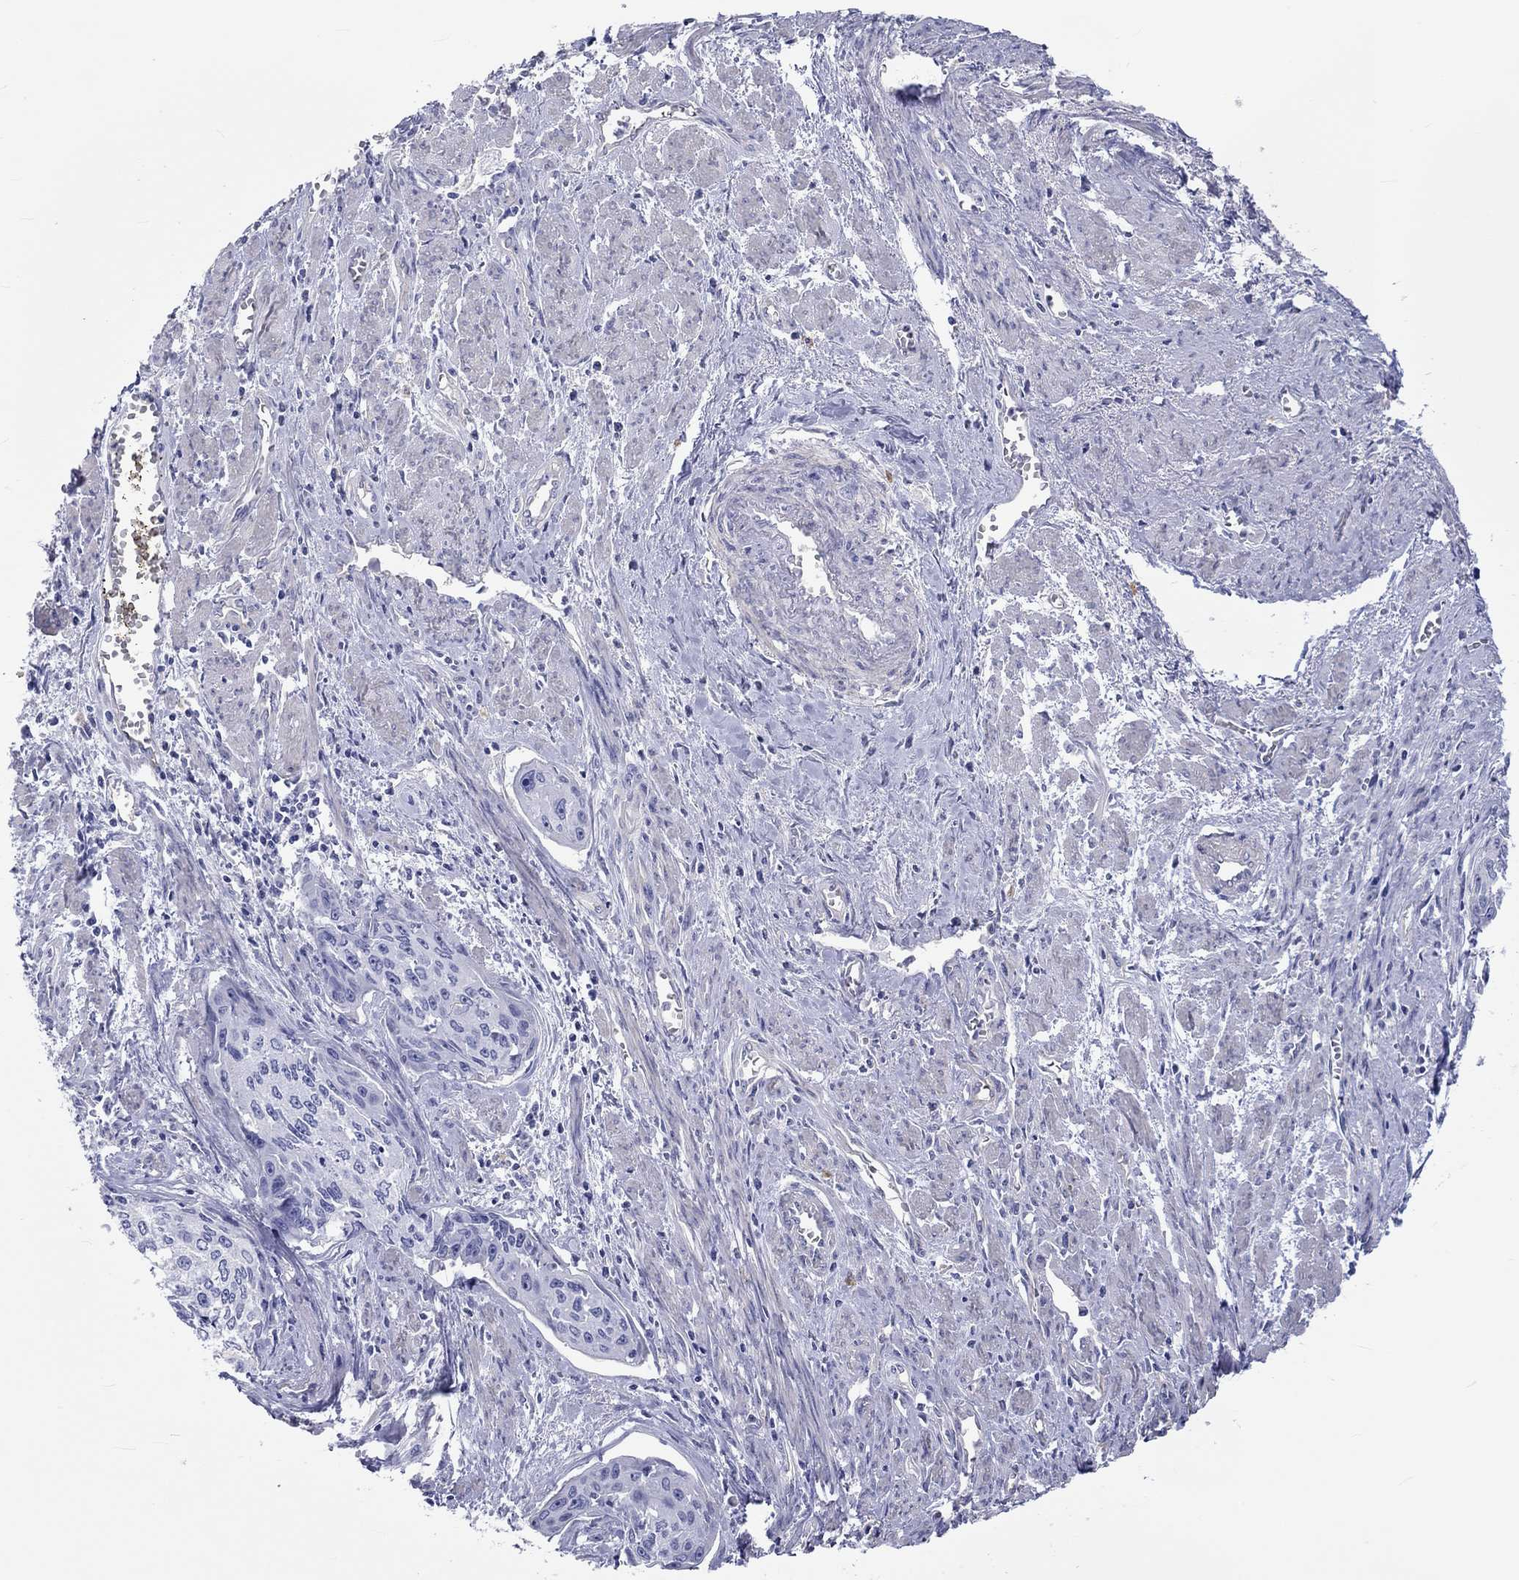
{"staining": {"intensity": "negative", "quantity": "none", "location": "none"}, "tissue": "cervical cancer", "cell_type": "Tumor cells", "image_type": "cancer", "snomed": [{"axis": "morphology", "description": "Squamous cell carcinoma, NOS"}, {"axis": "topography", "description": "Cervix"}], "caption": "This is an IHC micrograph of cervical cancer. There is no staining in tumor cells.", "gene": "CDY2B", "patient": {"sex": "female", "age": 58}}